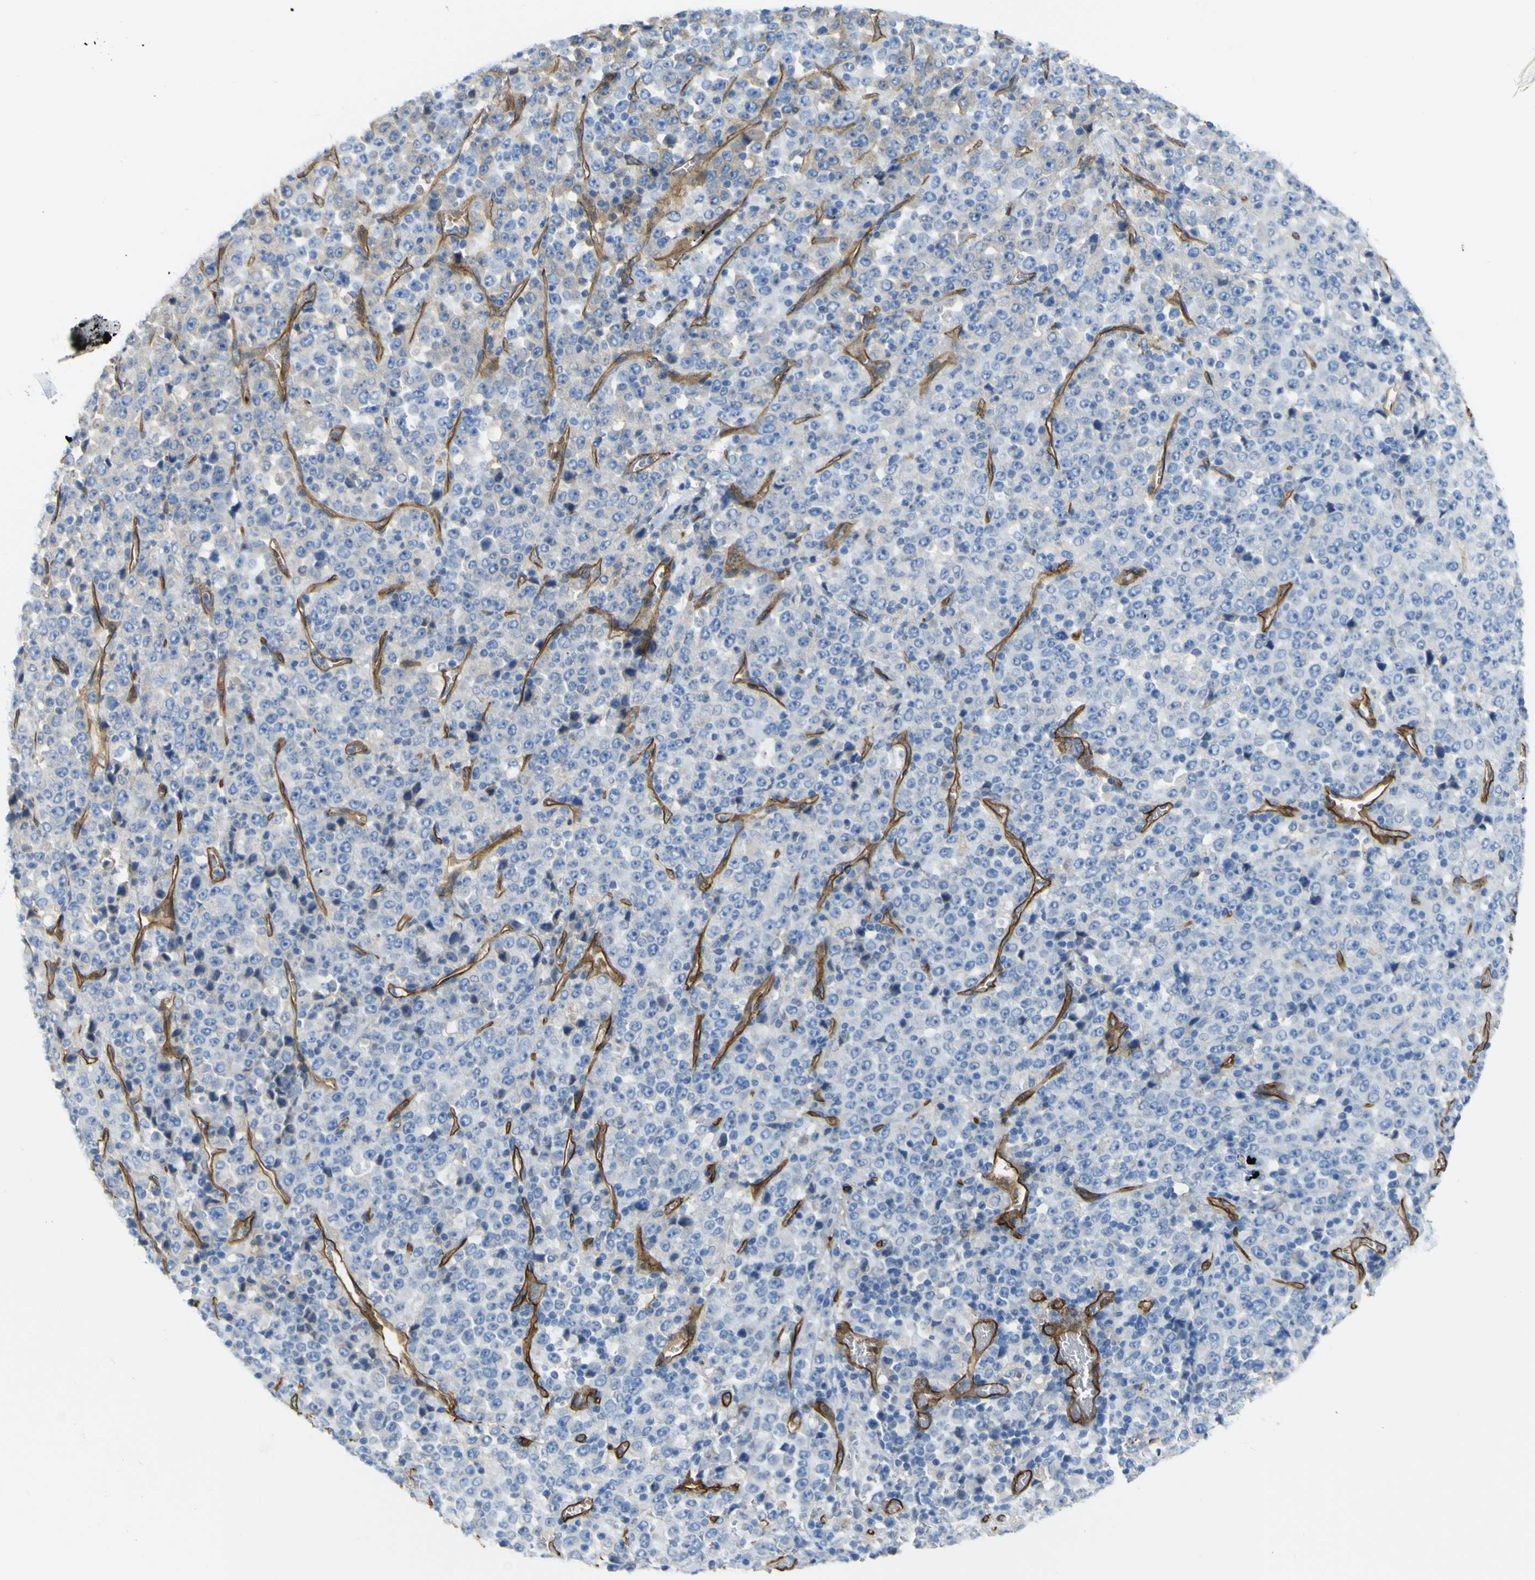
{"staining": {"intensity": "negative", "quantity": "none", "location": "none"}, "tissue": "stomach cancer", "cell_type": "Tumor cells", "image_type": "cancer", "snomed": [{"axis": "morphology", "description": "Normal tissue, NOS"}, {"axis": "morphology", "description": "Adenocarcinoma, NOS"}, {"axis": "topography", "description": "Stomach, upper"}, {"axis": "topography", "description": "Stomach"}], "caption": "A histopathology image of adenocarcinoma (stomach) stained for a protein exhibits no brown staining in tumor cells.", "gene": "CD93", "patient": {"sex": "male", "age": 59}}